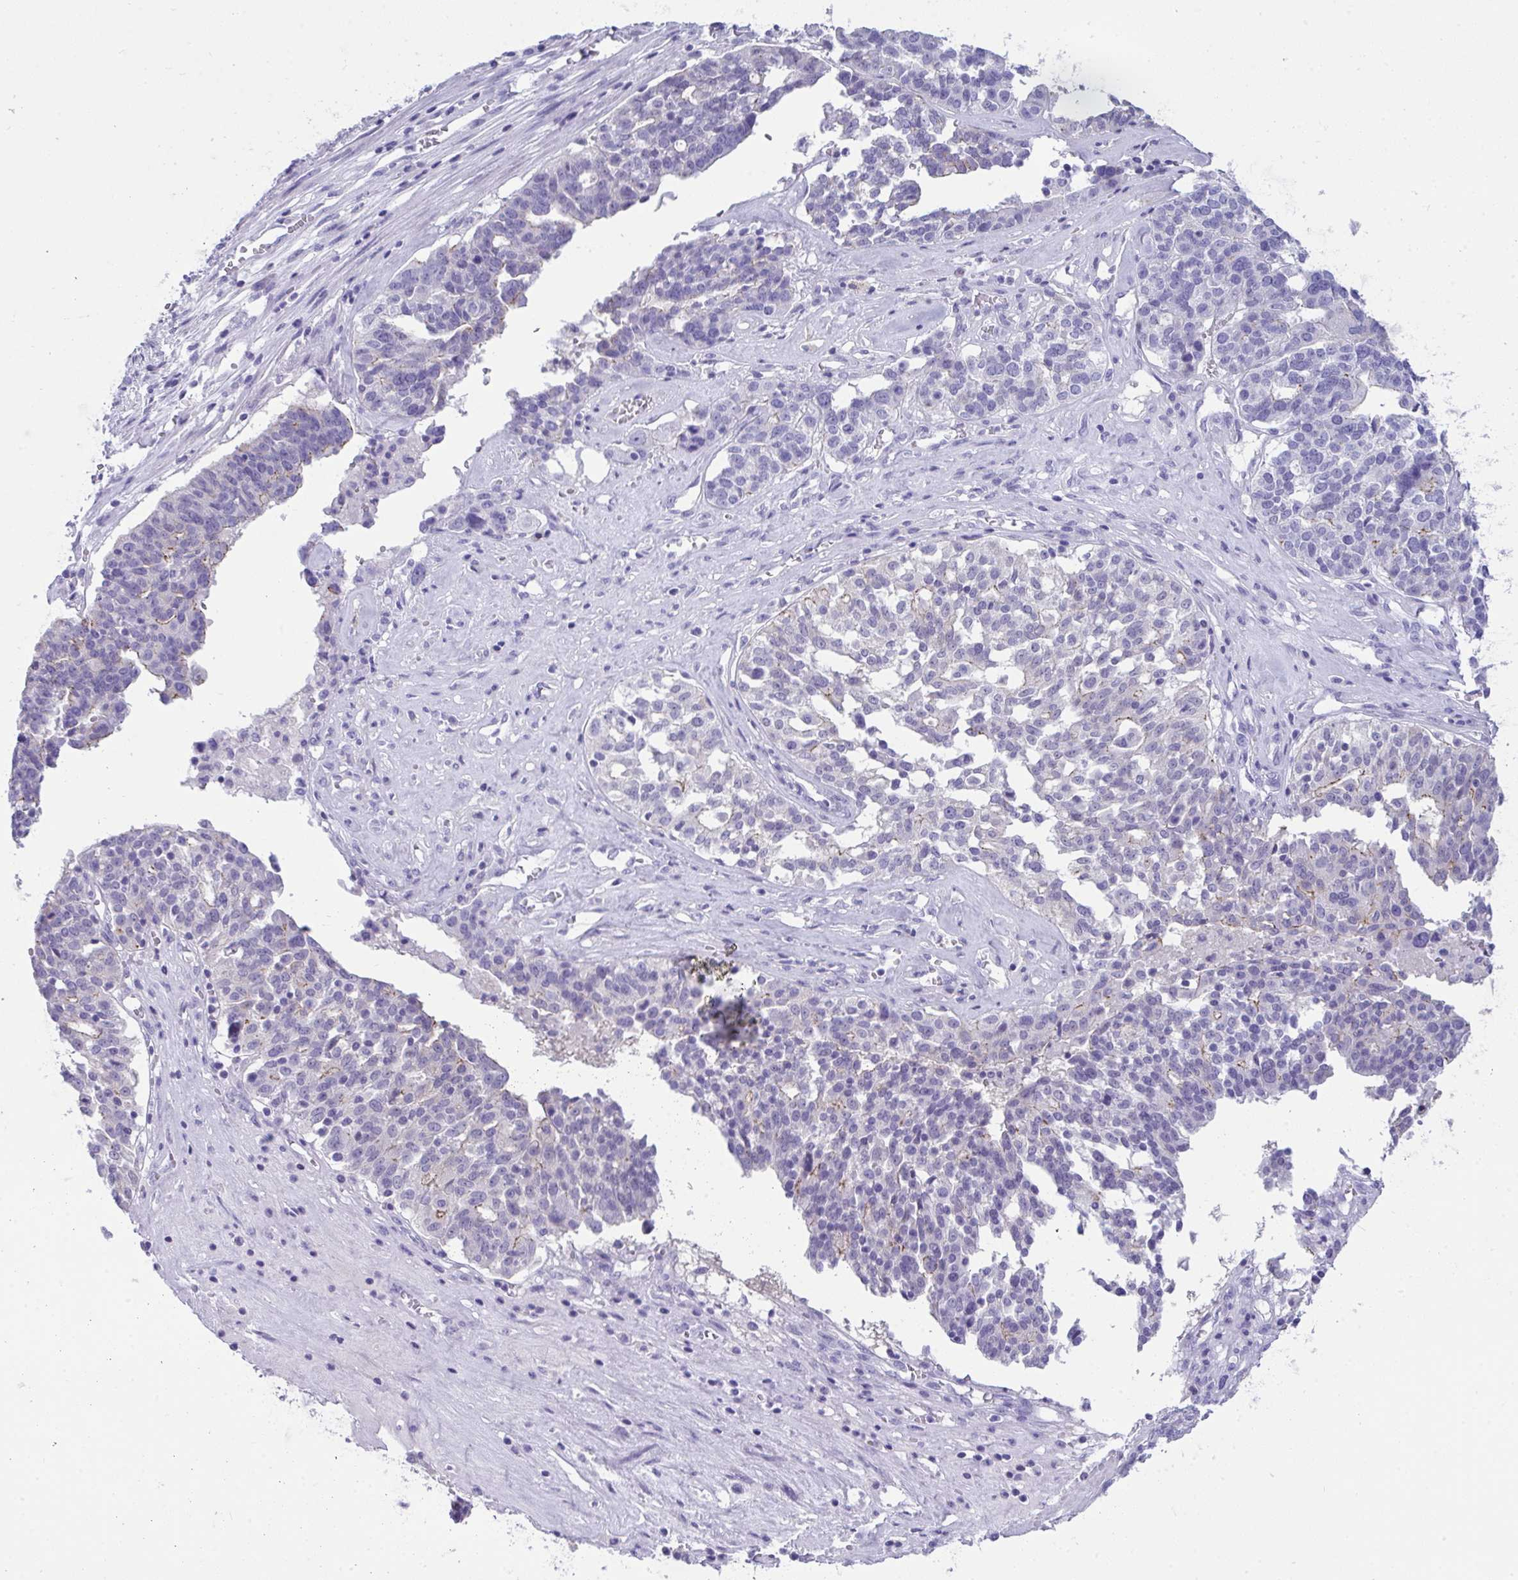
{"staining": {"intensity": "negative", "quantity": "none", "location": "none"}, "tissue": "ovarian cancer", "cell_type": "Tumor cells", "image_type": "cancer", "snomed": [{"axis": "morphology", "description": "Cystadenocarcinoma, serous, NOS"}, {"axis": "topography", "description": "Ovary"}], "caption": "Immunohistochemical staining of human ovarian cancer (serous cystadenocarcinoma) demonstrates no significant expression in tumor cells.", "gene": "GLB1L2", "patient": {"sex": "female", "age": 59}}